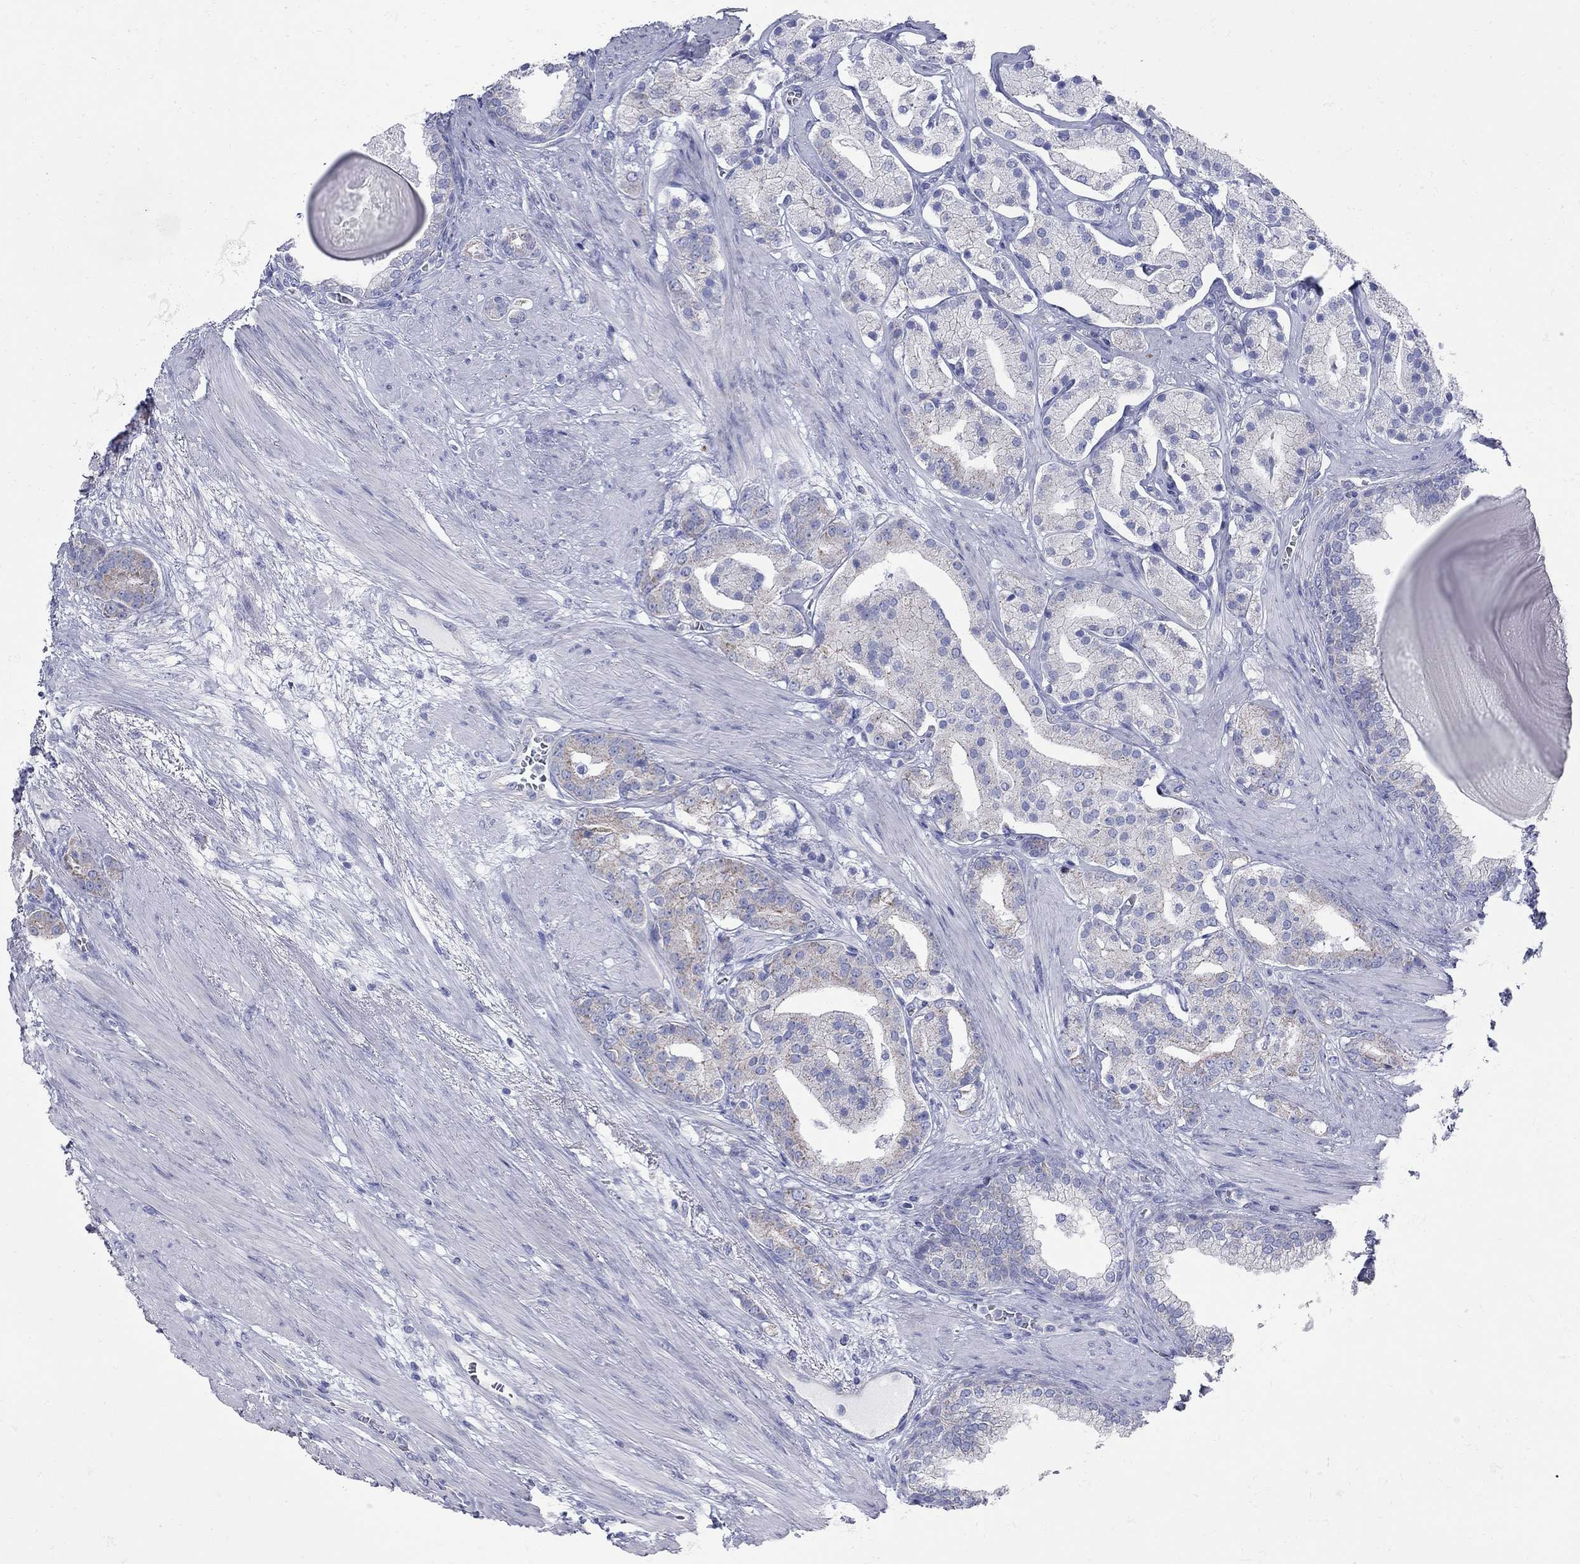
{"staining": {"intensity": "weak", "quantity": "<25%", "location": "cytoplasmic/membranous"}, "tissue": "prostate cancer", "cell_type": "Tumor cells", "image_type": "cancer", "snomed": [{"axis": "morphology", "description": "Adenocarcinoma, NOS"}, {"axis": "topography", "description": "Prostate"}], "caption": "Immunohistochemistry (IHC) histopathology image of neoplastic tissue: adenocarcinoma (prostate) stained with DAB (3,3'-diaminobenzidine) exhibits no significant protein expression in tumor cells.", "gene": "PDZD3", "patient": {"sex": "male", "age": 69}}